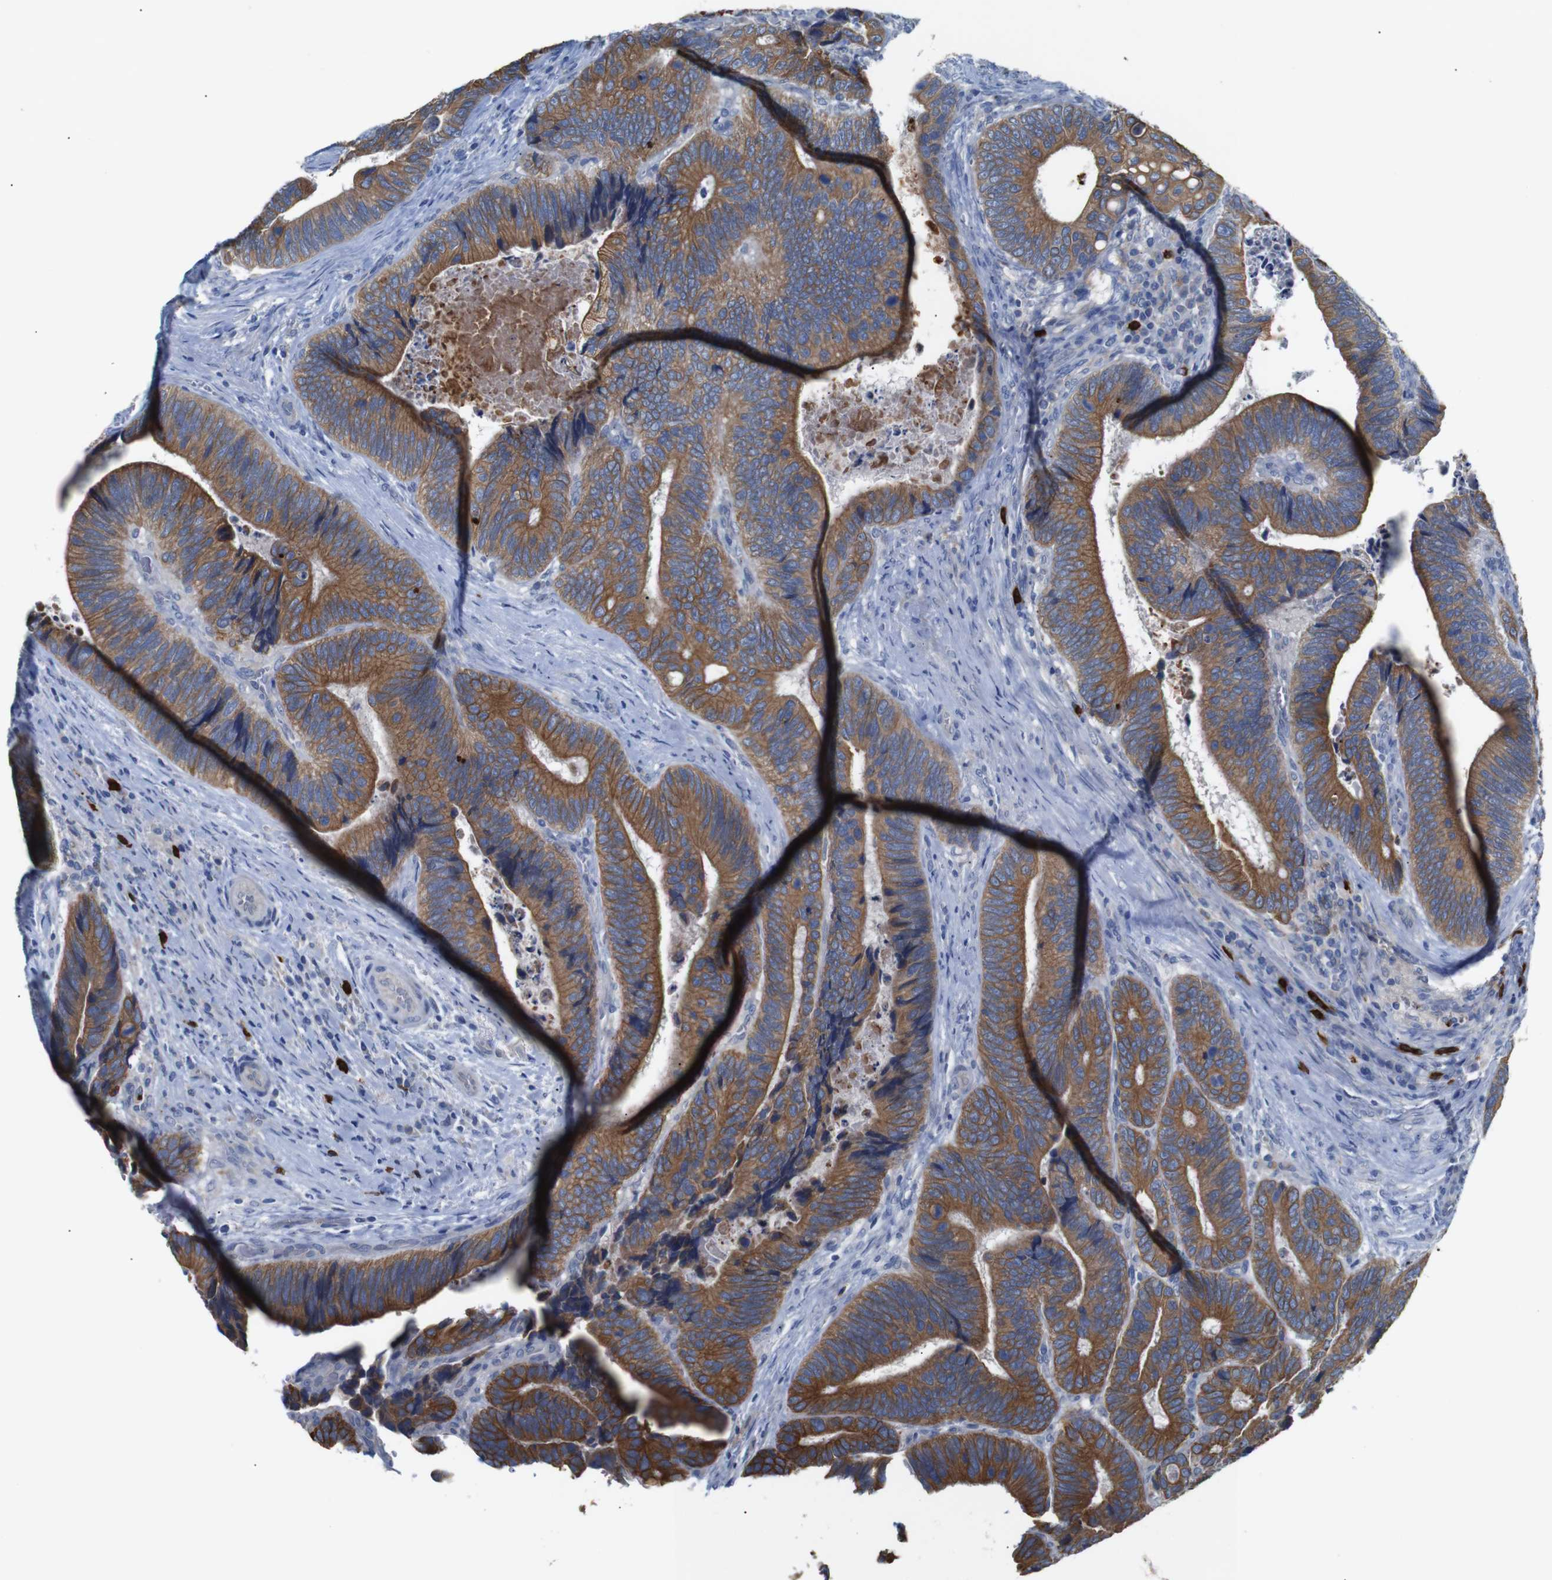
{"staining": {"intensity": "moderate", "quantity": ">75%", "location": "cytoplasmic/membranous"}, "tissue": "colorectal cancer", "cell_type": "Tumor cells", "image_type": "cancer", "snomed": [{"axis": "morphology", "description": "Inflammation, NOS"}, {"axis": "morphology", "description": "Adenocarcinoma, NOS"}, {"axis": "topography", "description": "Colon"}], "caption": "IHC micrograph of human colorectal cancer stained for a protein (brown), which exhibits medium levels of moderate cytoplasmic/membranous positivity in about >75% of tumor cells.", "gene": "ALOX15", "patient": {"sex": "male", "age": 72}}